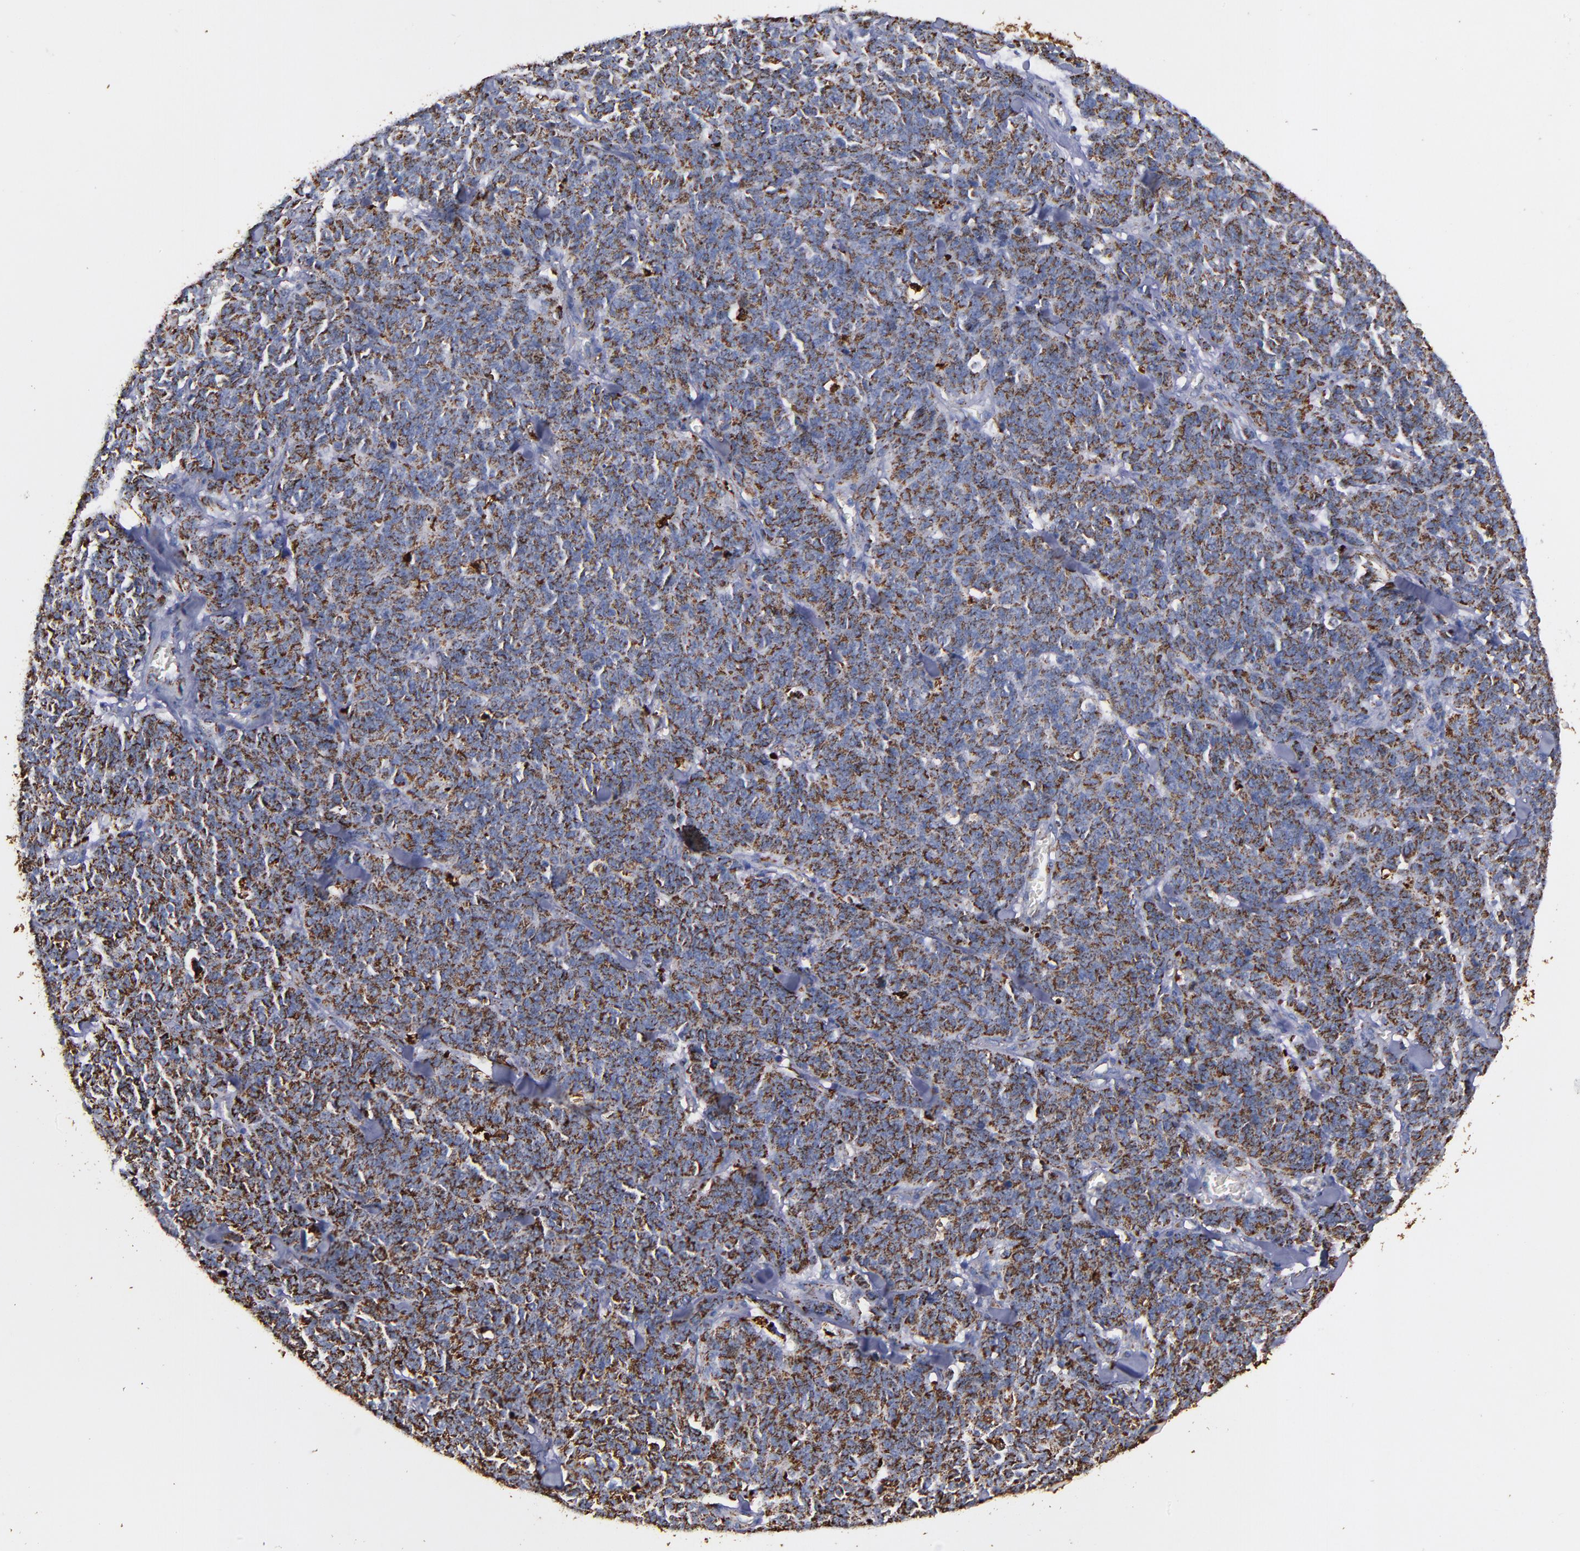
{"staining": {"intensity": "moderate", "quantity": ">75%", "location": "cytoplasmic/membranous"}, "tissue": "lung cancer", "cell_type": "Tumor cells", "image_type": "cancer", "snomed": [{"axis": "morphology", "description": "Neoplasm, malignant, NOS"}, {"axis": "topography", "description": "Lung"}], "caption": "Lung neoplasm (malignant) tissue shows moderate cytoplasmic/membranous staining in approximately >75% of tumor cells, visualized by immunohistochemistry. (DAB IHC with brightfield microscopy, high magnification).", "gene": "SOD2", "patient": {"sex": "female", "age": 58}}